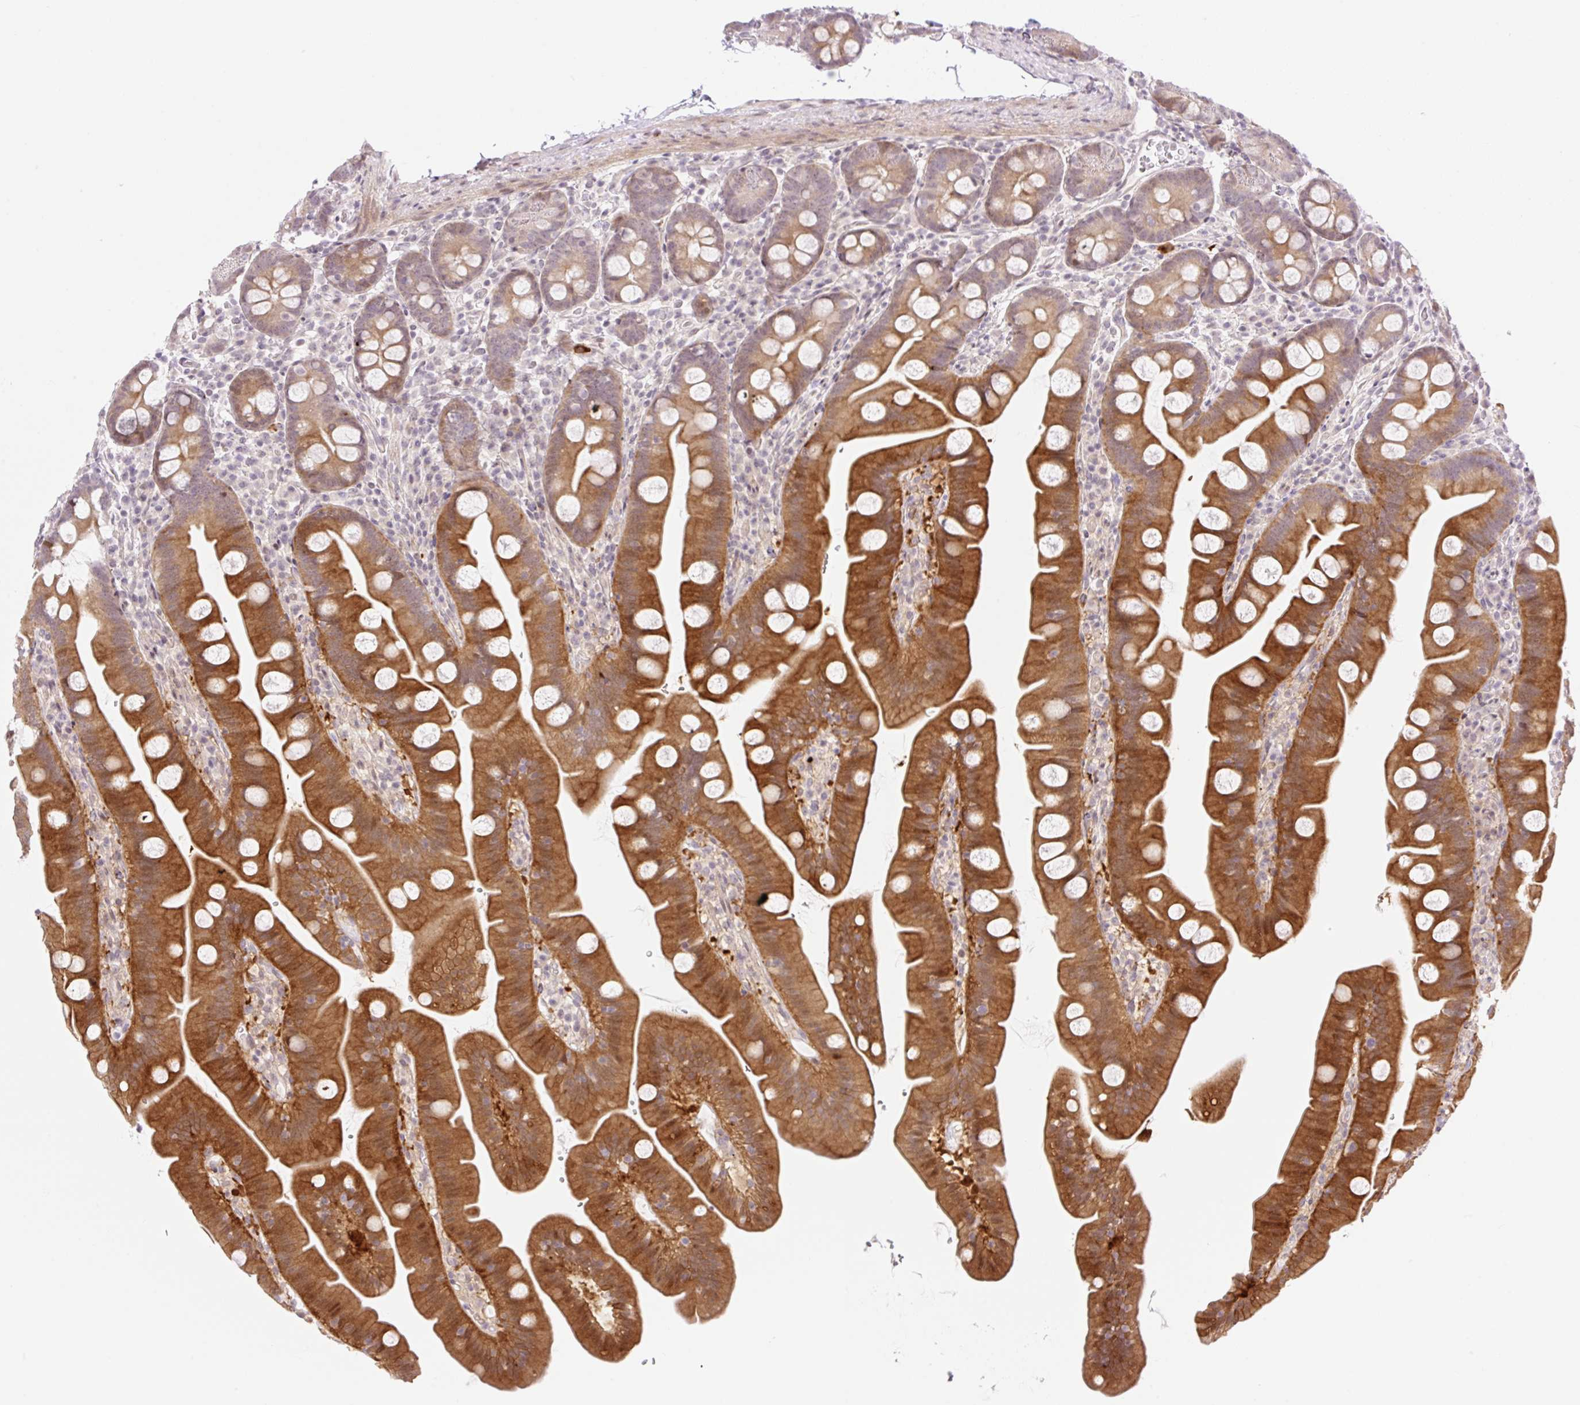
{"staining": {"intensity": "moderate", "quantity": ">75%", "location": "cytoplasmic/membranous,nuclear"}, "tissue": "small intestine", "cell_type": "Glandular cells", "image_type": "normal", "snomed": [{"axis": "morphology", "description": "Normal tissue, NOS"}, {"axis": "topography", "description": "Small intestine"}], "caption": "The histopathology image displays immunohistochemical staining of unremarkable small intestine. There is moderate cytoplasmic/membranous,nuclear positivity is present in approximately >75% of glandular cells.", "gene": "ENSG00000264668", "patient": {"sex": "female", "age": 68}}